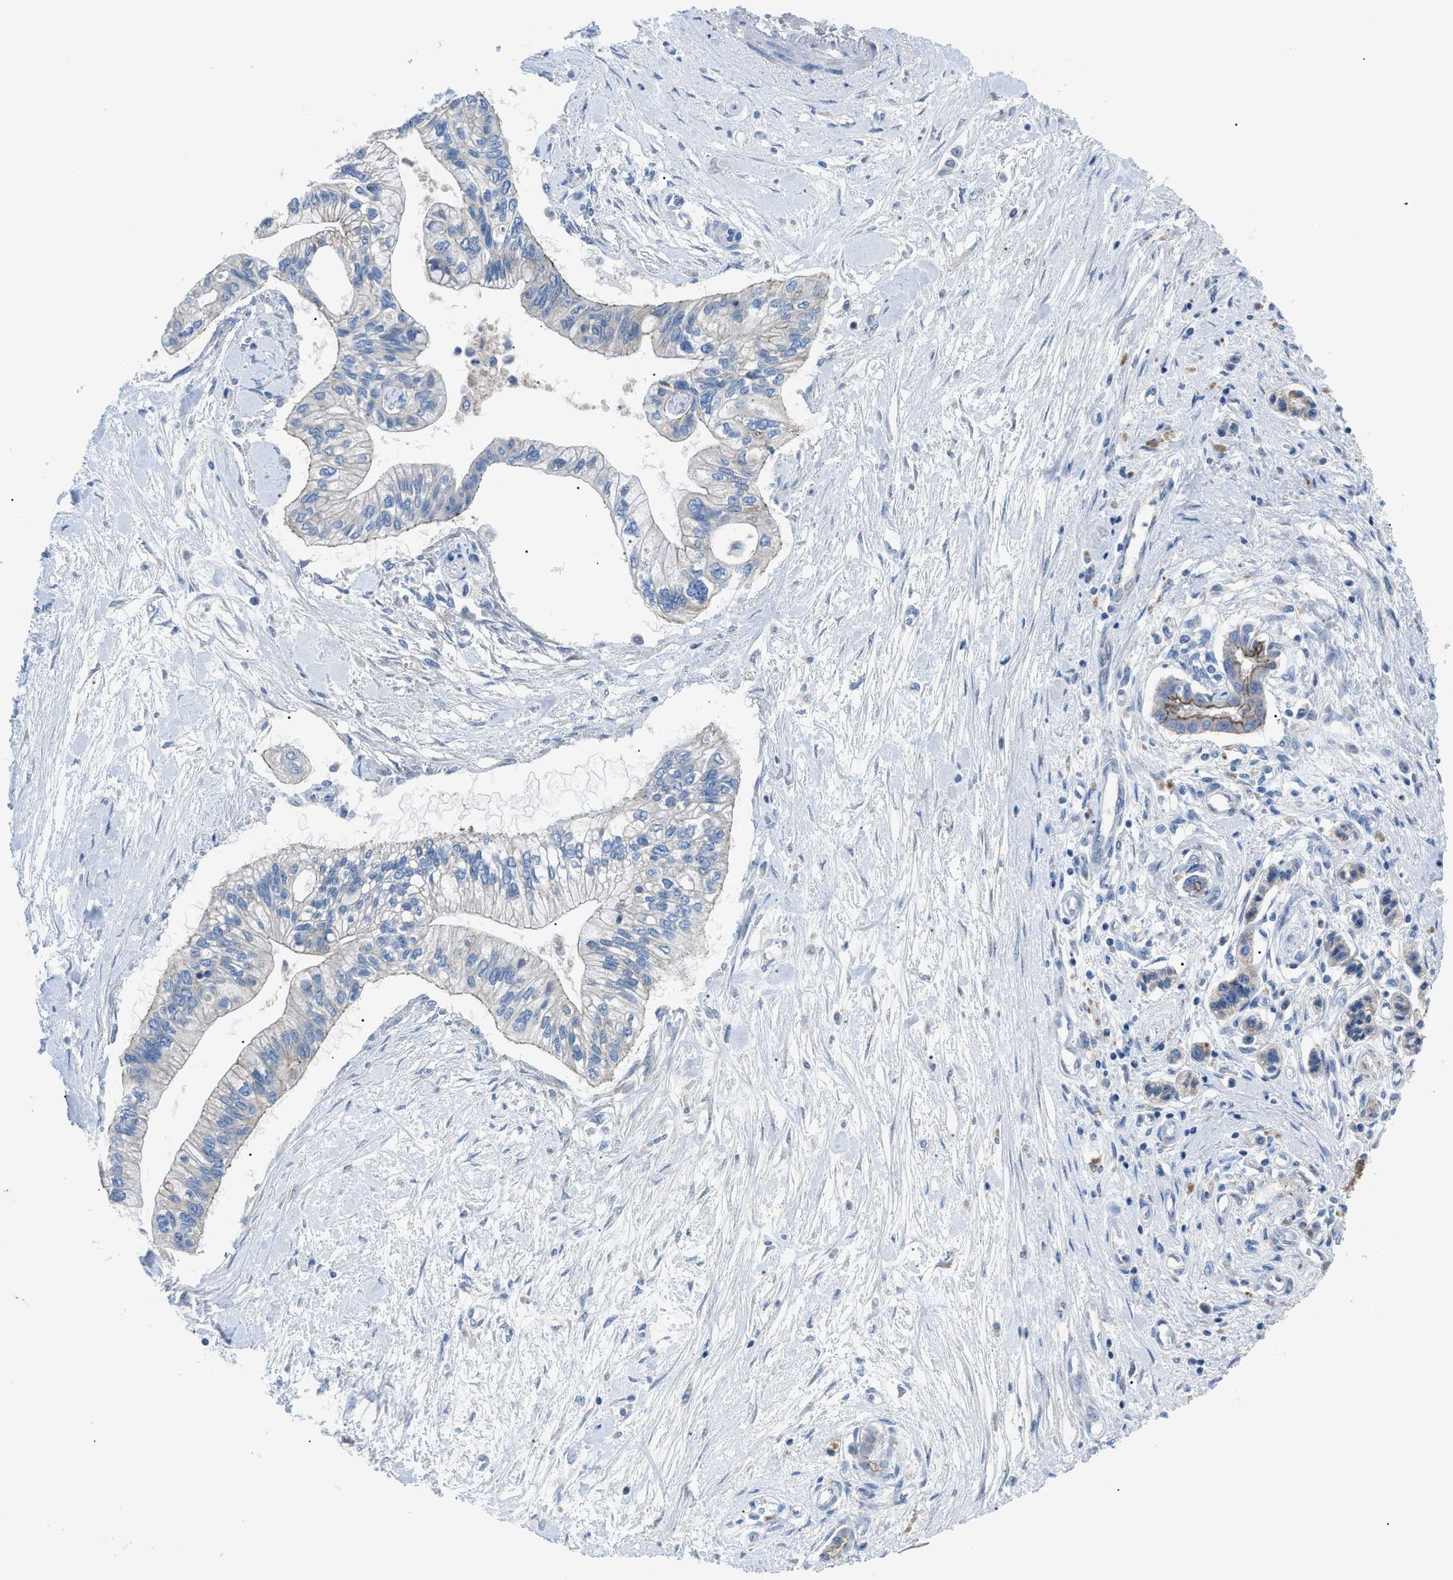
{"staining": {"intensity": "negative", "quantity": "none", "location": "none"}, "tissue": "pancreatic cancer", "cell_type": "Tumor cells", "image_type": "cancer", "snomed": [{"axis": "morphology", "description": "Adenocarcinoma, NOS"}, {"axis": "topography", "description": "Pancreas"}], "caption": "A photomicrograph of pancreatic cancer stained for a protein reveals no brown staining in tumor cells.", "gene": "ZDHHC24", "patient": {"sex": "female", "age": 77}}